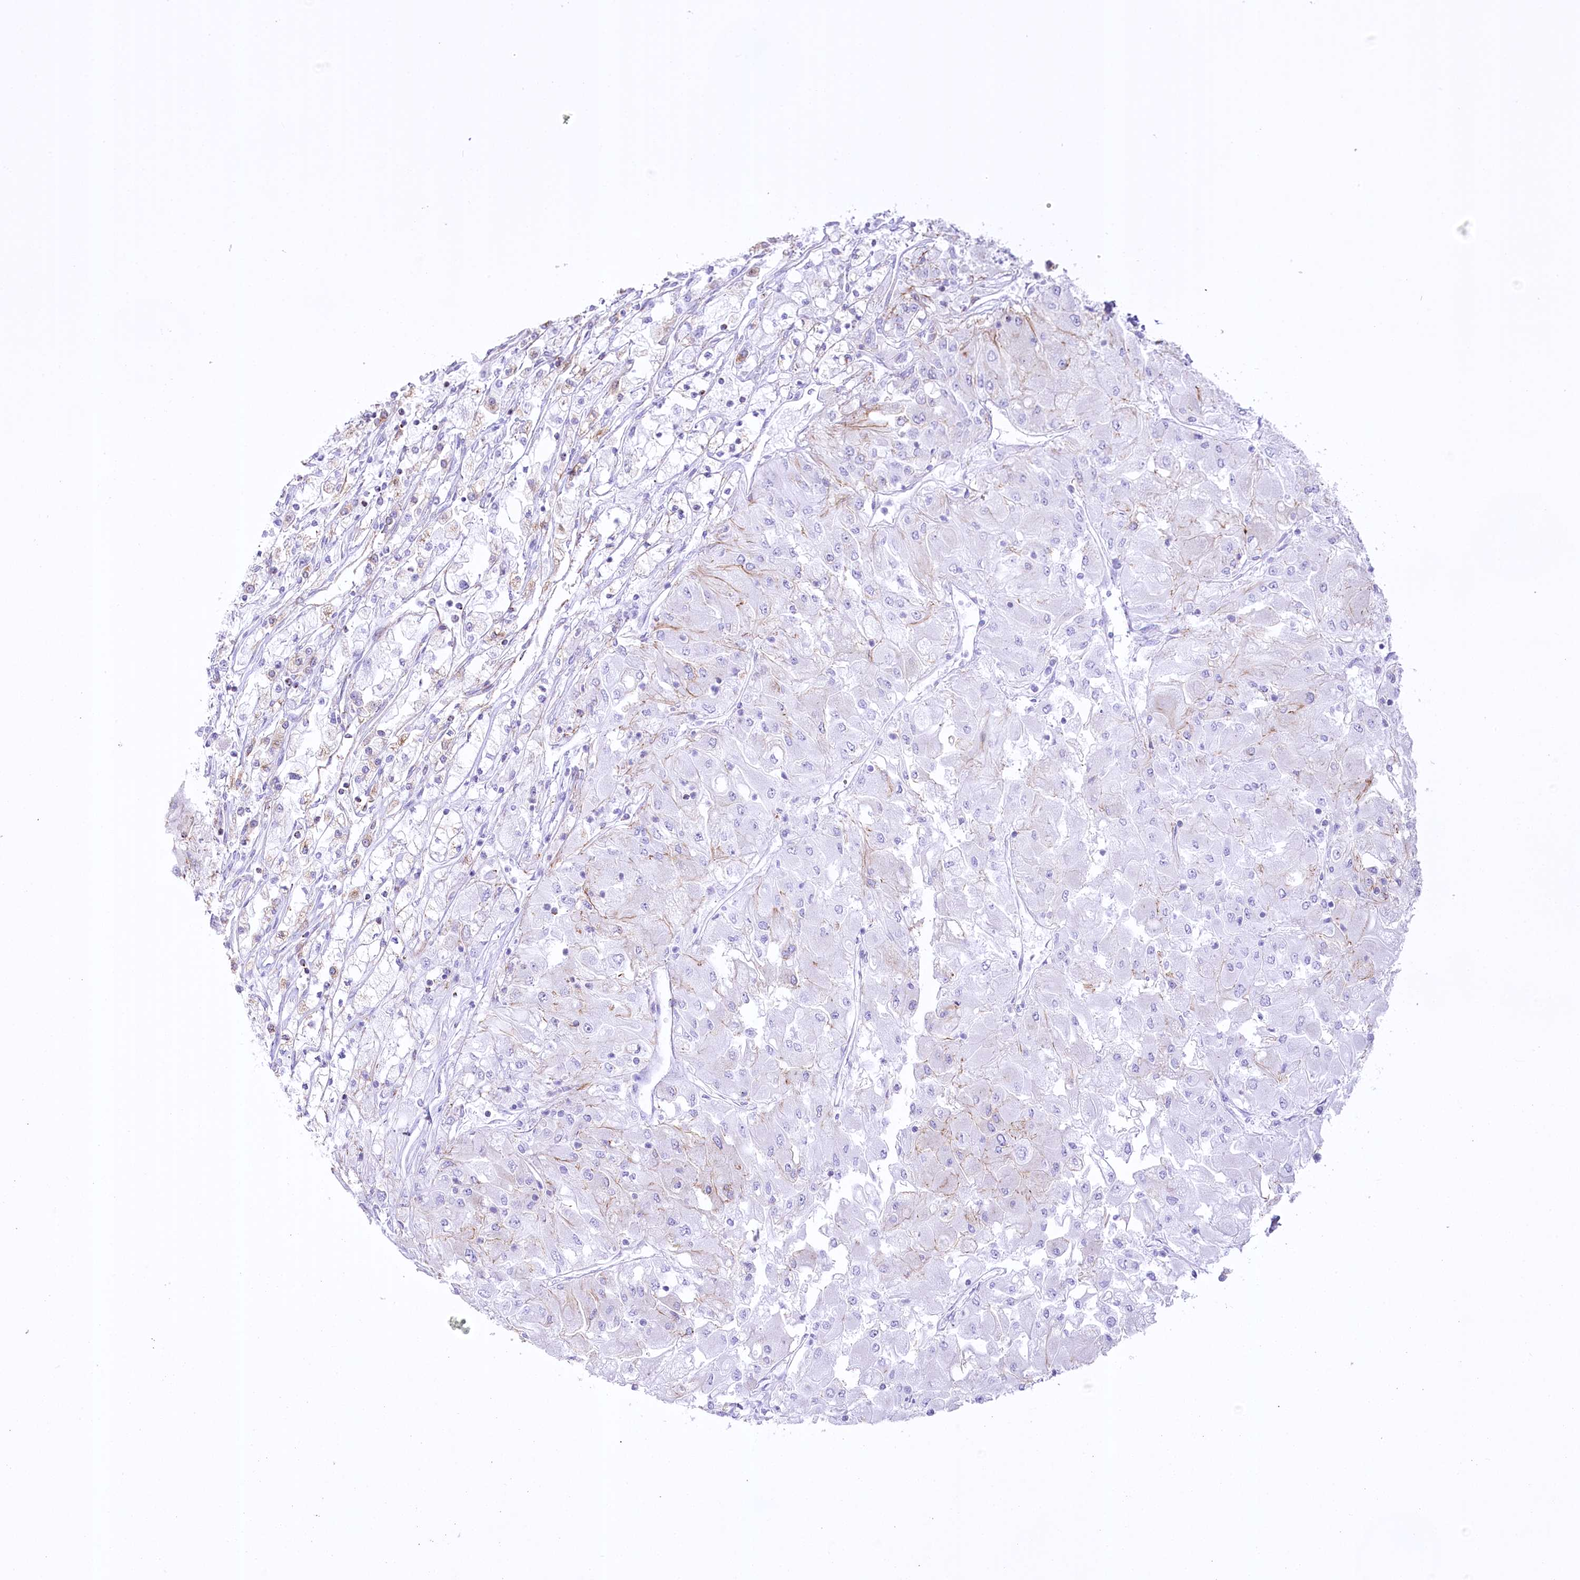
{"staining": {"intensity": "negative", "quantity": "none", "location": "none"}, "tissue": "renal cancer", "cell_type": "Tumor cells", "image_type": "cancer", "snomed": [{"axis": "morphology", "description": "Adenocarcinoma, NOS"}, {"axis": "topography", "description": "Kidney"}], "caption": "Immunohistochemistry (IHC) image of neoplastic tissue: human renal adenocarcinoma stained with DAB (3,3'-diaminobenzidine) displays no significant protein expression in tumor cells.", "gene": "FAM216A", "patient": {"sex": "male", "age": 80}}